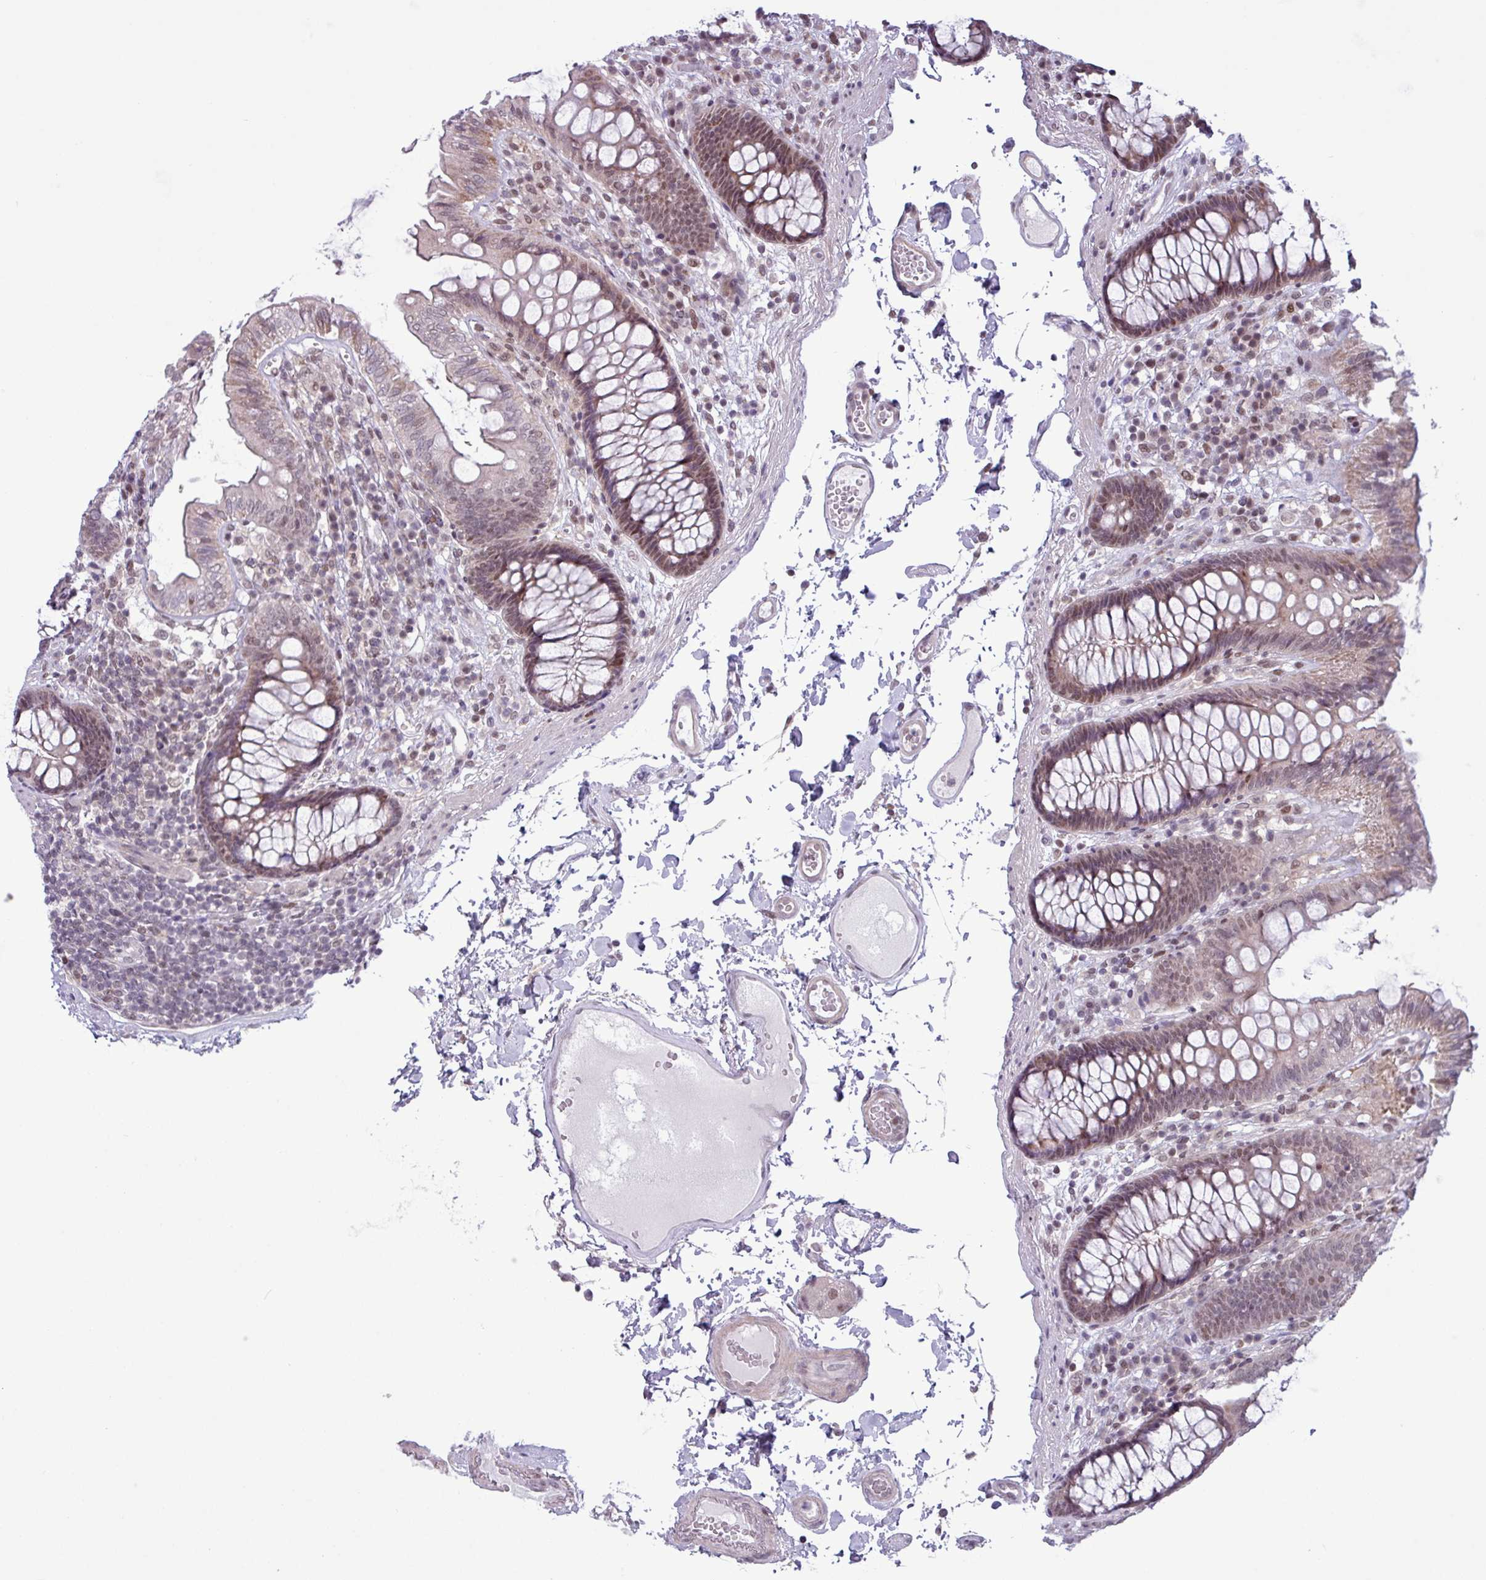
{"staining": {"intensity": "weak", "quantity": "25%-75%", "location": "cytoplasmic/membranous"}, "tissue": "colon", "cell_type": "Endothelial cells", "image_type": "normal", "snomed": [{"axis": "morphology", "description": "Normal tissue, NOS"}, {"axis": "topography", "description": "Colon"}], "caption": "A histopathology image of human colon stained for a protein displays weak cytoplasmic/membranous brown staining in endothelial cells.", "gene": "NOTCH2", "patient": {"sex": "male", "age": 84}}